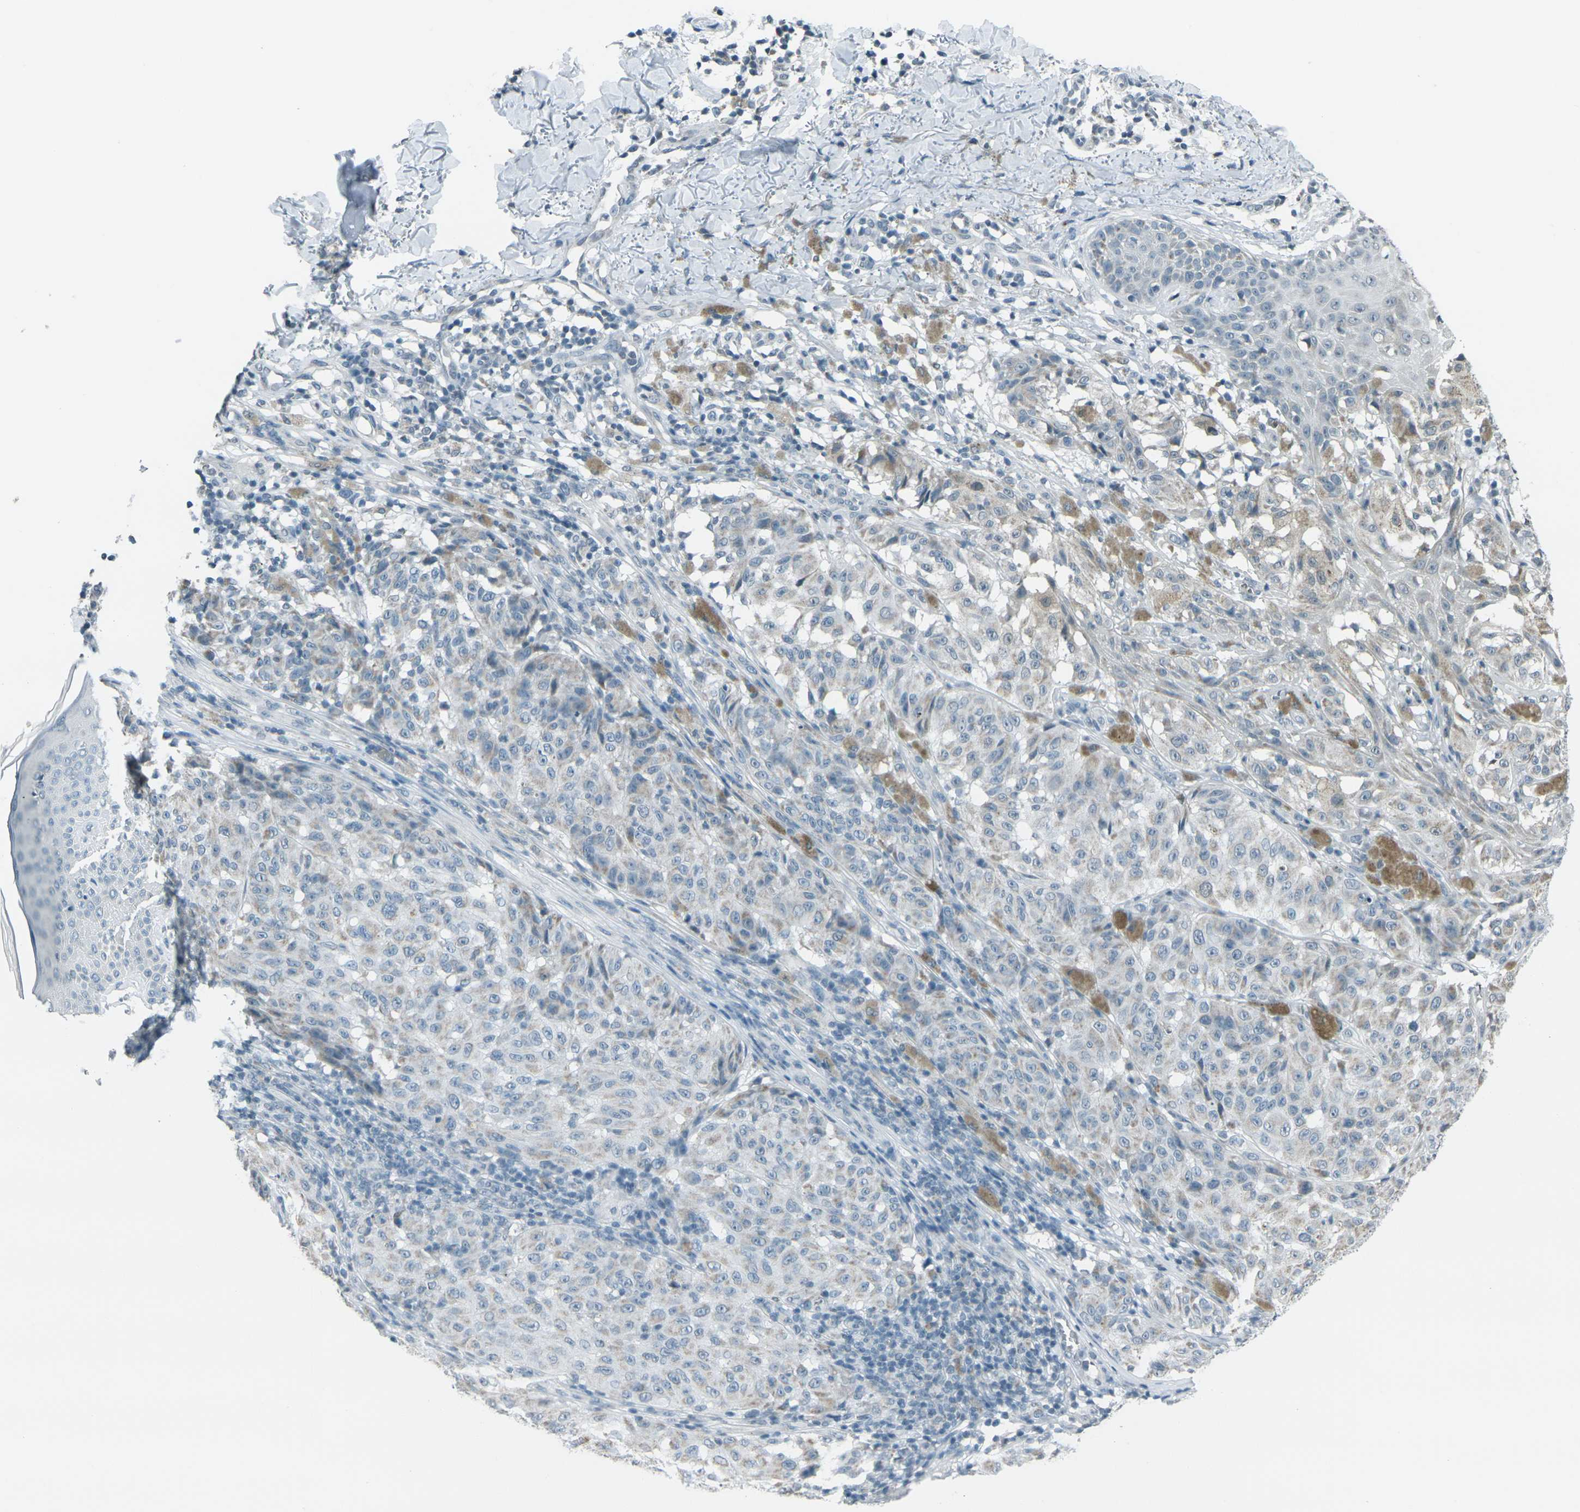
{"staining": {"intensity": "negative", "quantity": "none", "location": "none"}, "tissue": "melanoma", "cell_type": "Tumor cells", "image_type": "cancer", "snomed": [{"axis": "morphology", "description": "Malignant melanoma, NOS"}, {"axis": "topography", "description": "Skin"}], "caption": "There is no significant positivity in tumor cells of melanoma.", "gene": "H2BC1", "patient": {"sex": "female", "age": 46}}